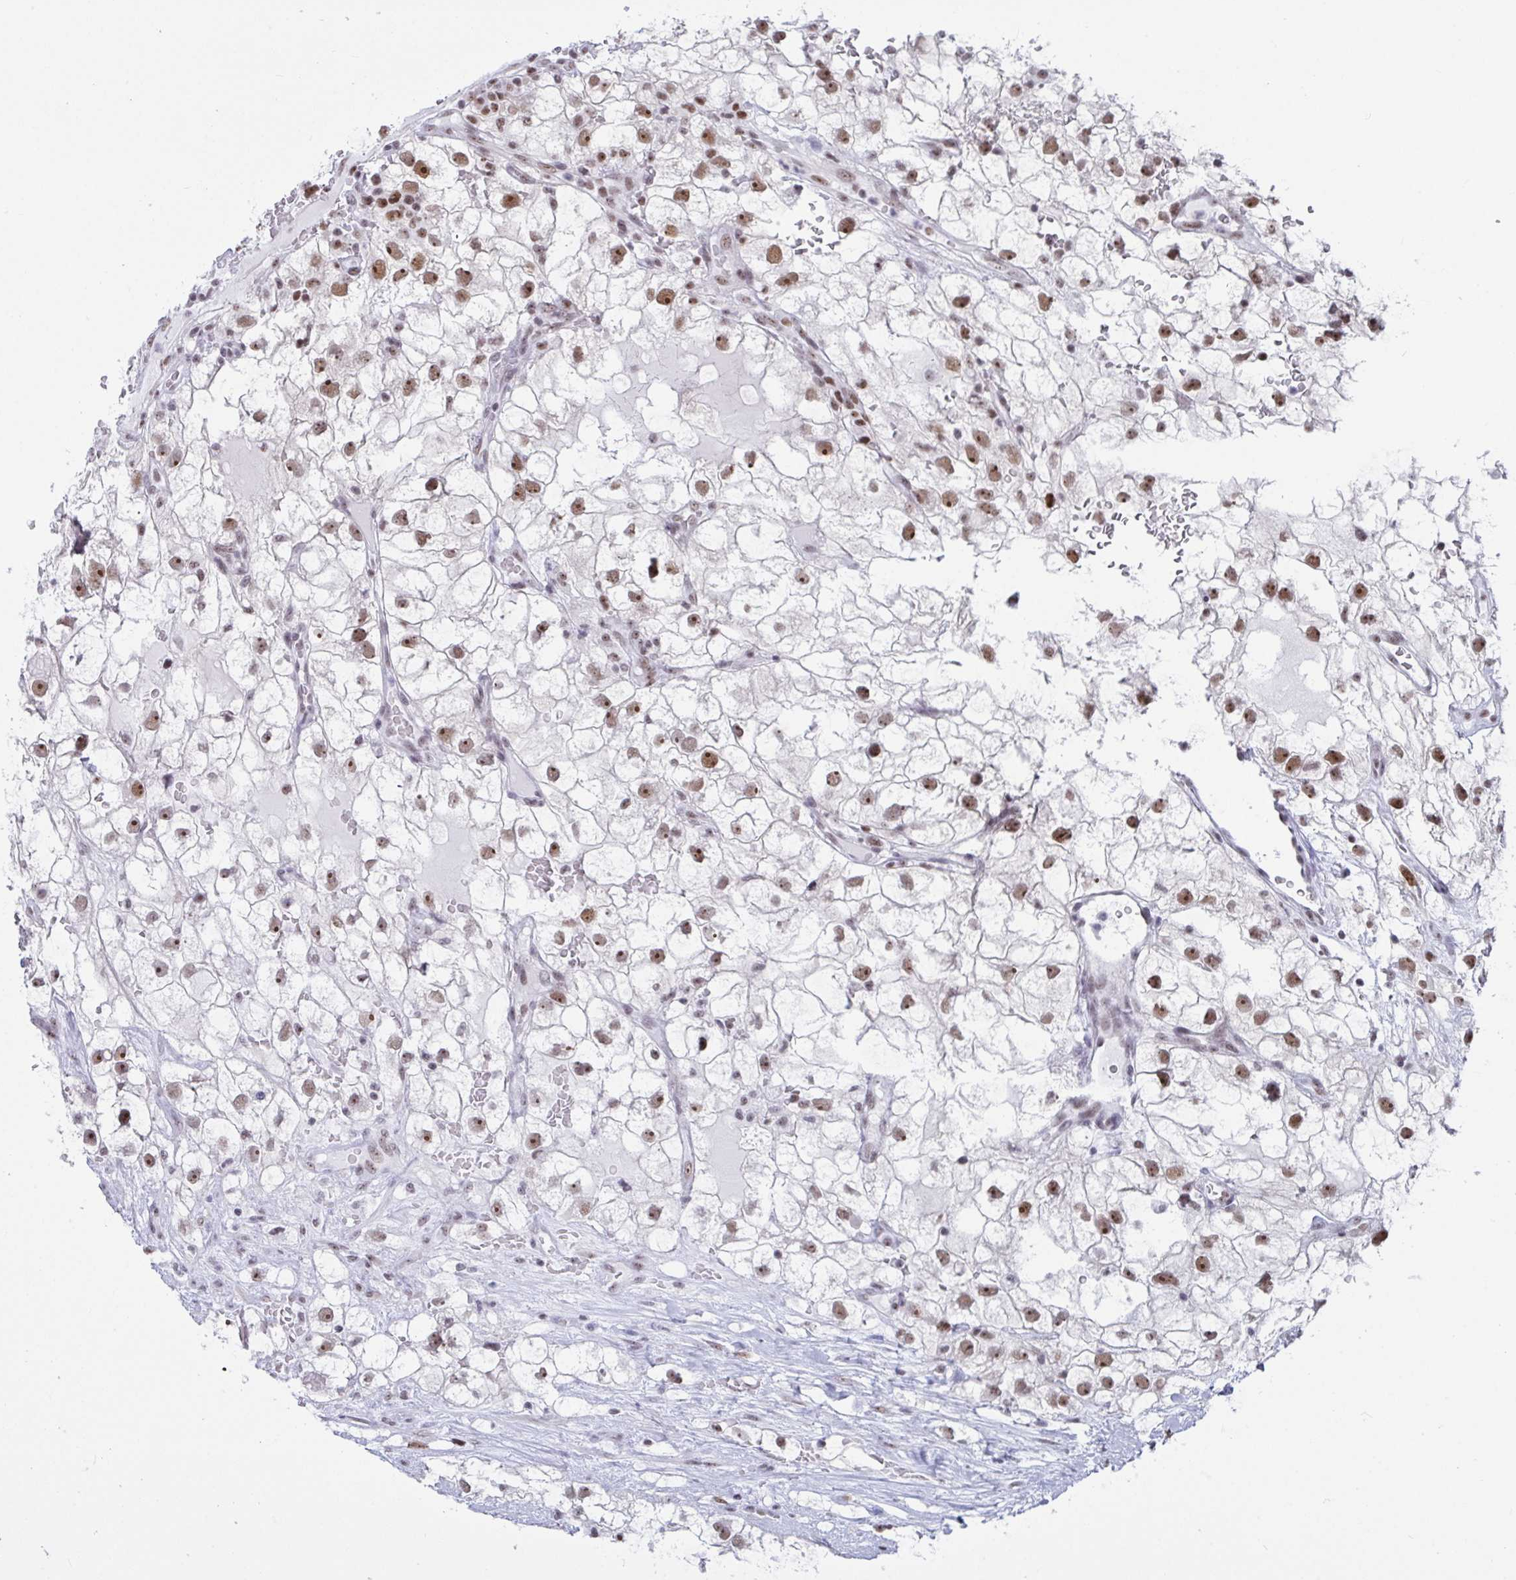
{"staining": {"intensity": "moderate", "quantity": "25%-75%", "location": "nuclear"}, "tissue": "renal cancer", "cell_type": "Tumor cells", "image_type": "cancer", "snomed": [{"axis": "morphology", "description": "Adenocarcinoma, NOS"}, {"axis": "topography", "description": "Kidney"}], "caption": "Renal cancer (adenocarcinoma) stained with IHC displays moderate nuclear expression in approximately 25%-75% of tumor cells.", "gene": "SUPT16H", "patient": {"sex": "male", "age": 59}}